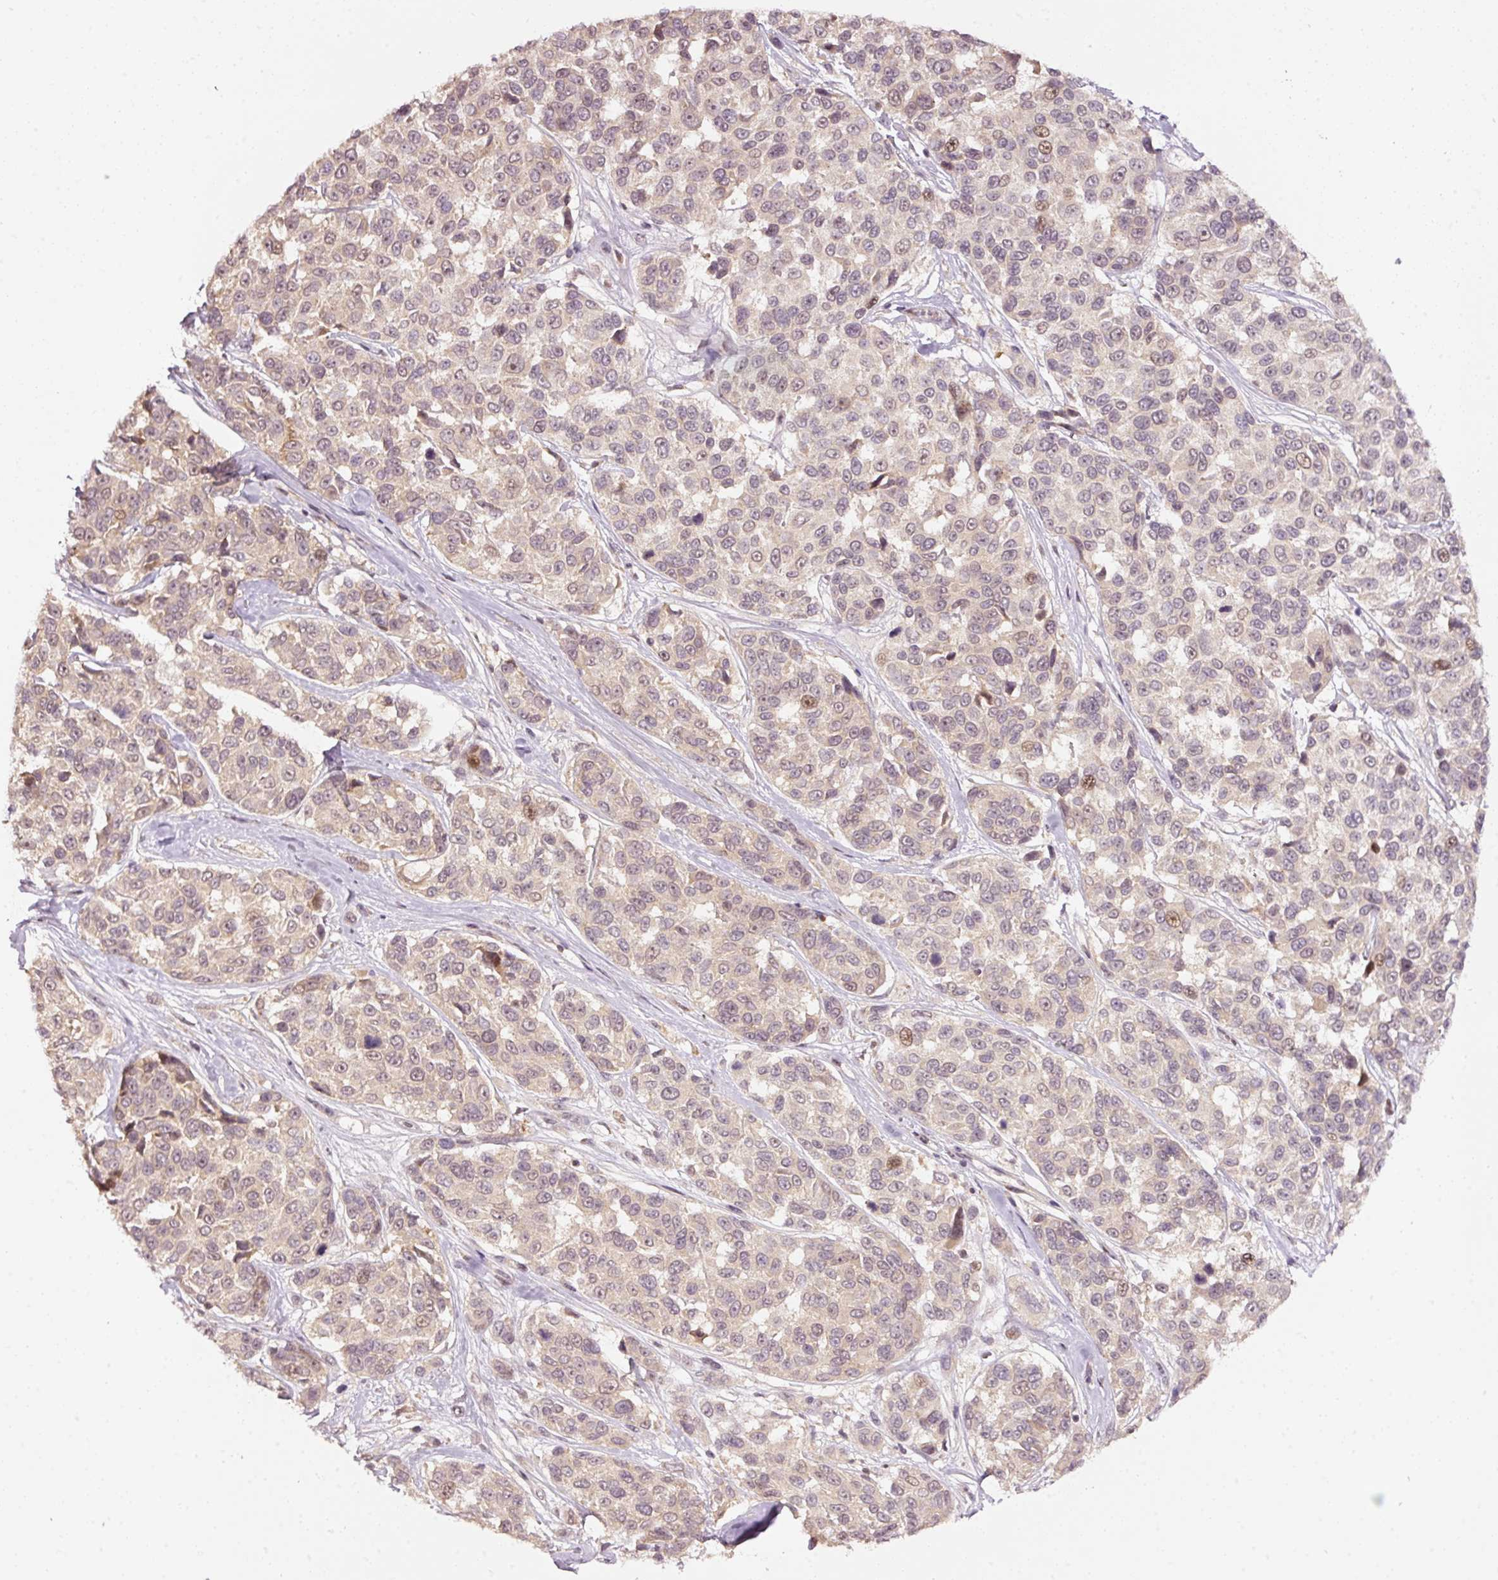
{"staining": {"intensity": "moderate", "quantity": "<25%", "location": "nuclear"}, "tissue": "melanoma", "cell_type": "Tumor cells", "image_type": "cancer", "snomed": [{"axis": "morphology", "description": "Malignant melanoma, NOS"}, {"axis": "topography", "description": "Skin"}], "caption": "Malignant melanoma stained with IHC reveals moderate nuclear positivity in approximately <25% of tumor cells.", "gene": "PCDHB1", "patient": {"sex": "female", "age": 66}}